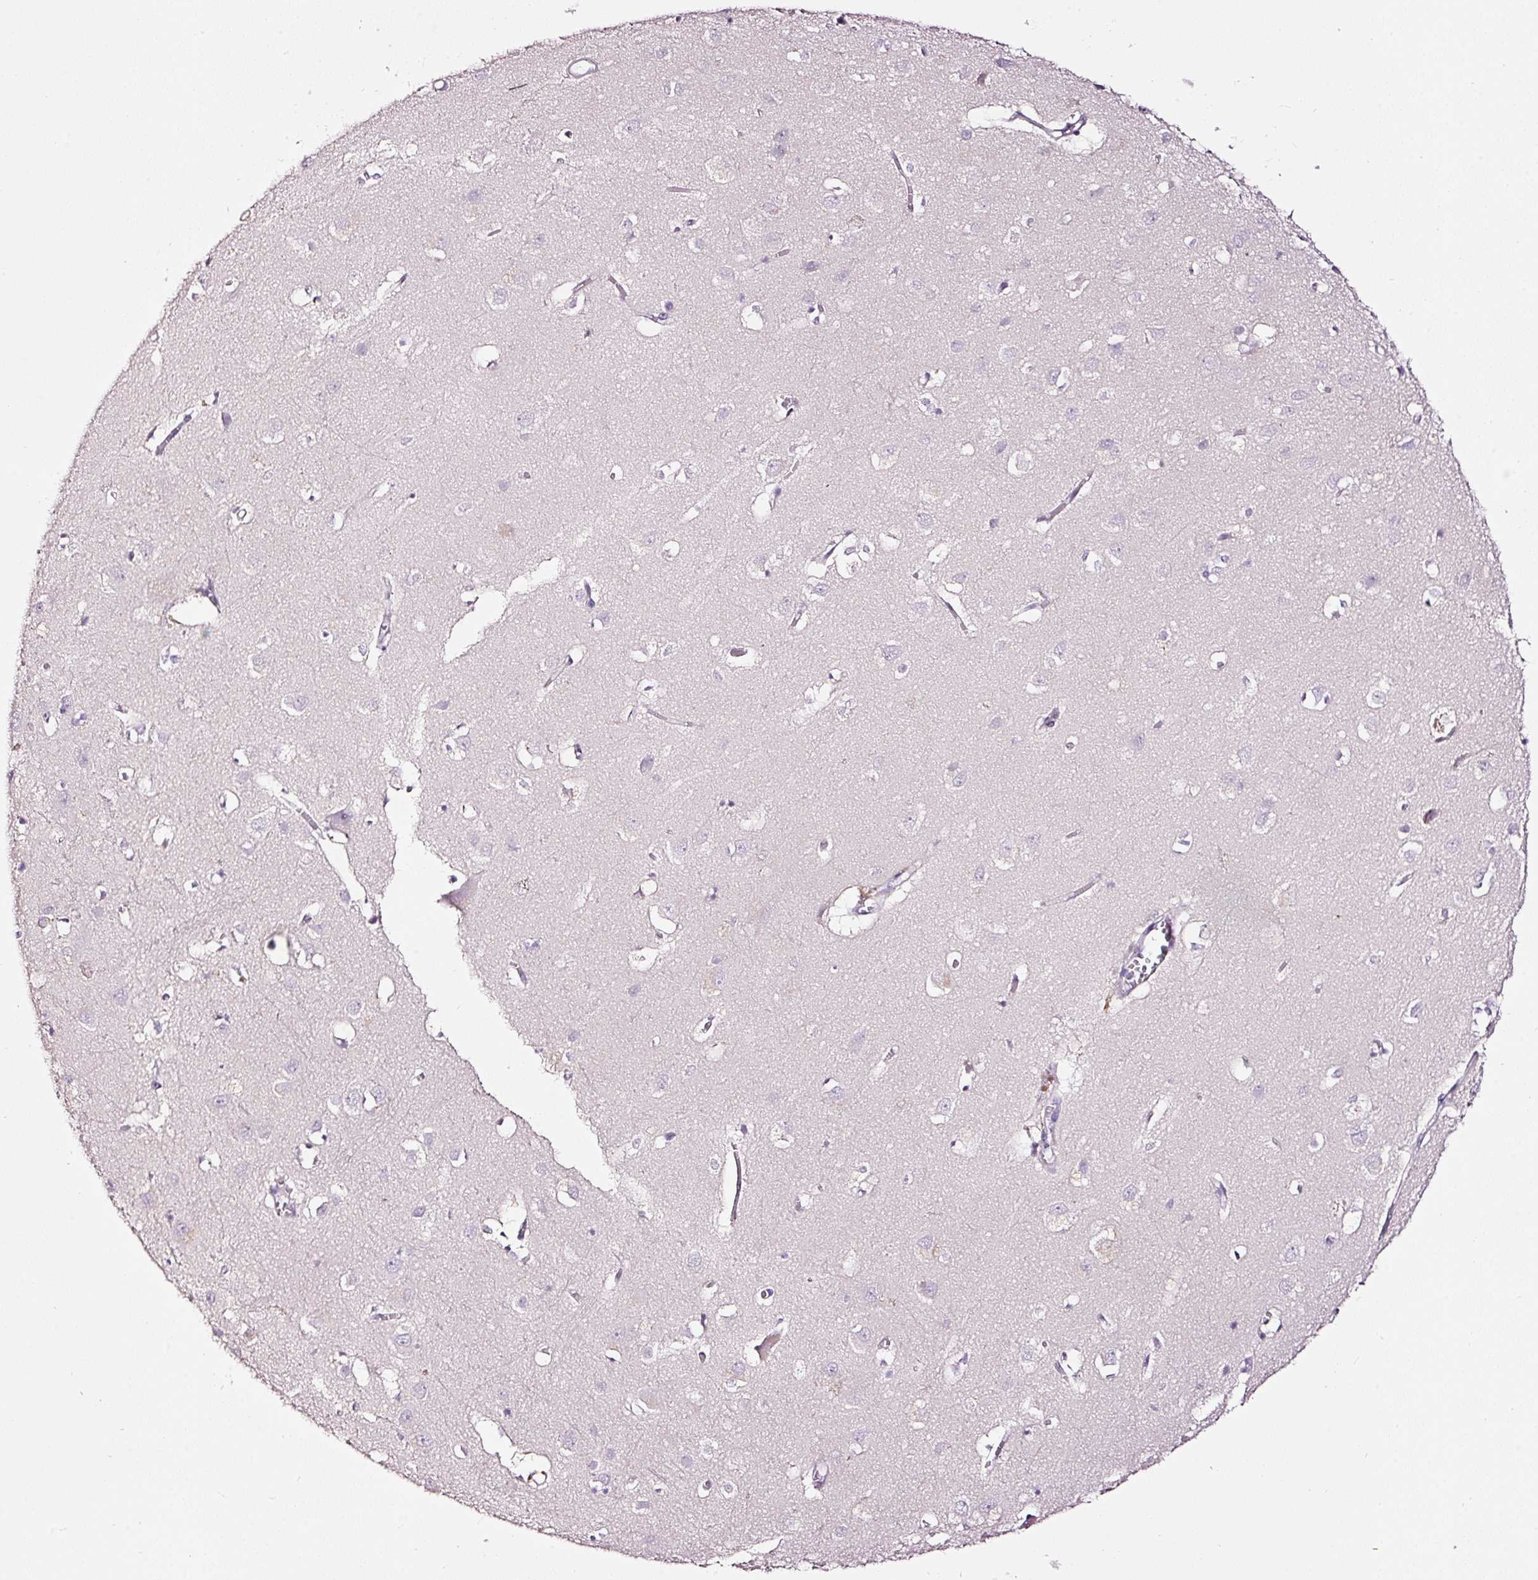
{"staining": {"intensity": "negative", "quantity": "none", "location": "none"}, "tissue": "cerebral cortex", "cell_type": "Endothelial cells", "image_type": "normal", "snomed": [{"axis": "morphology", "description": "Normal tissue, NOS"}, {"axis": "topography", "description": "Cerebral cortex"}], "caption": "There is no significant staining in endothelial cells of cerebral cortex. (IHC, brightfield microscopy, high magnification).", "gene": "LAMP3", "patient": {"sex": "male", "age": 70}}